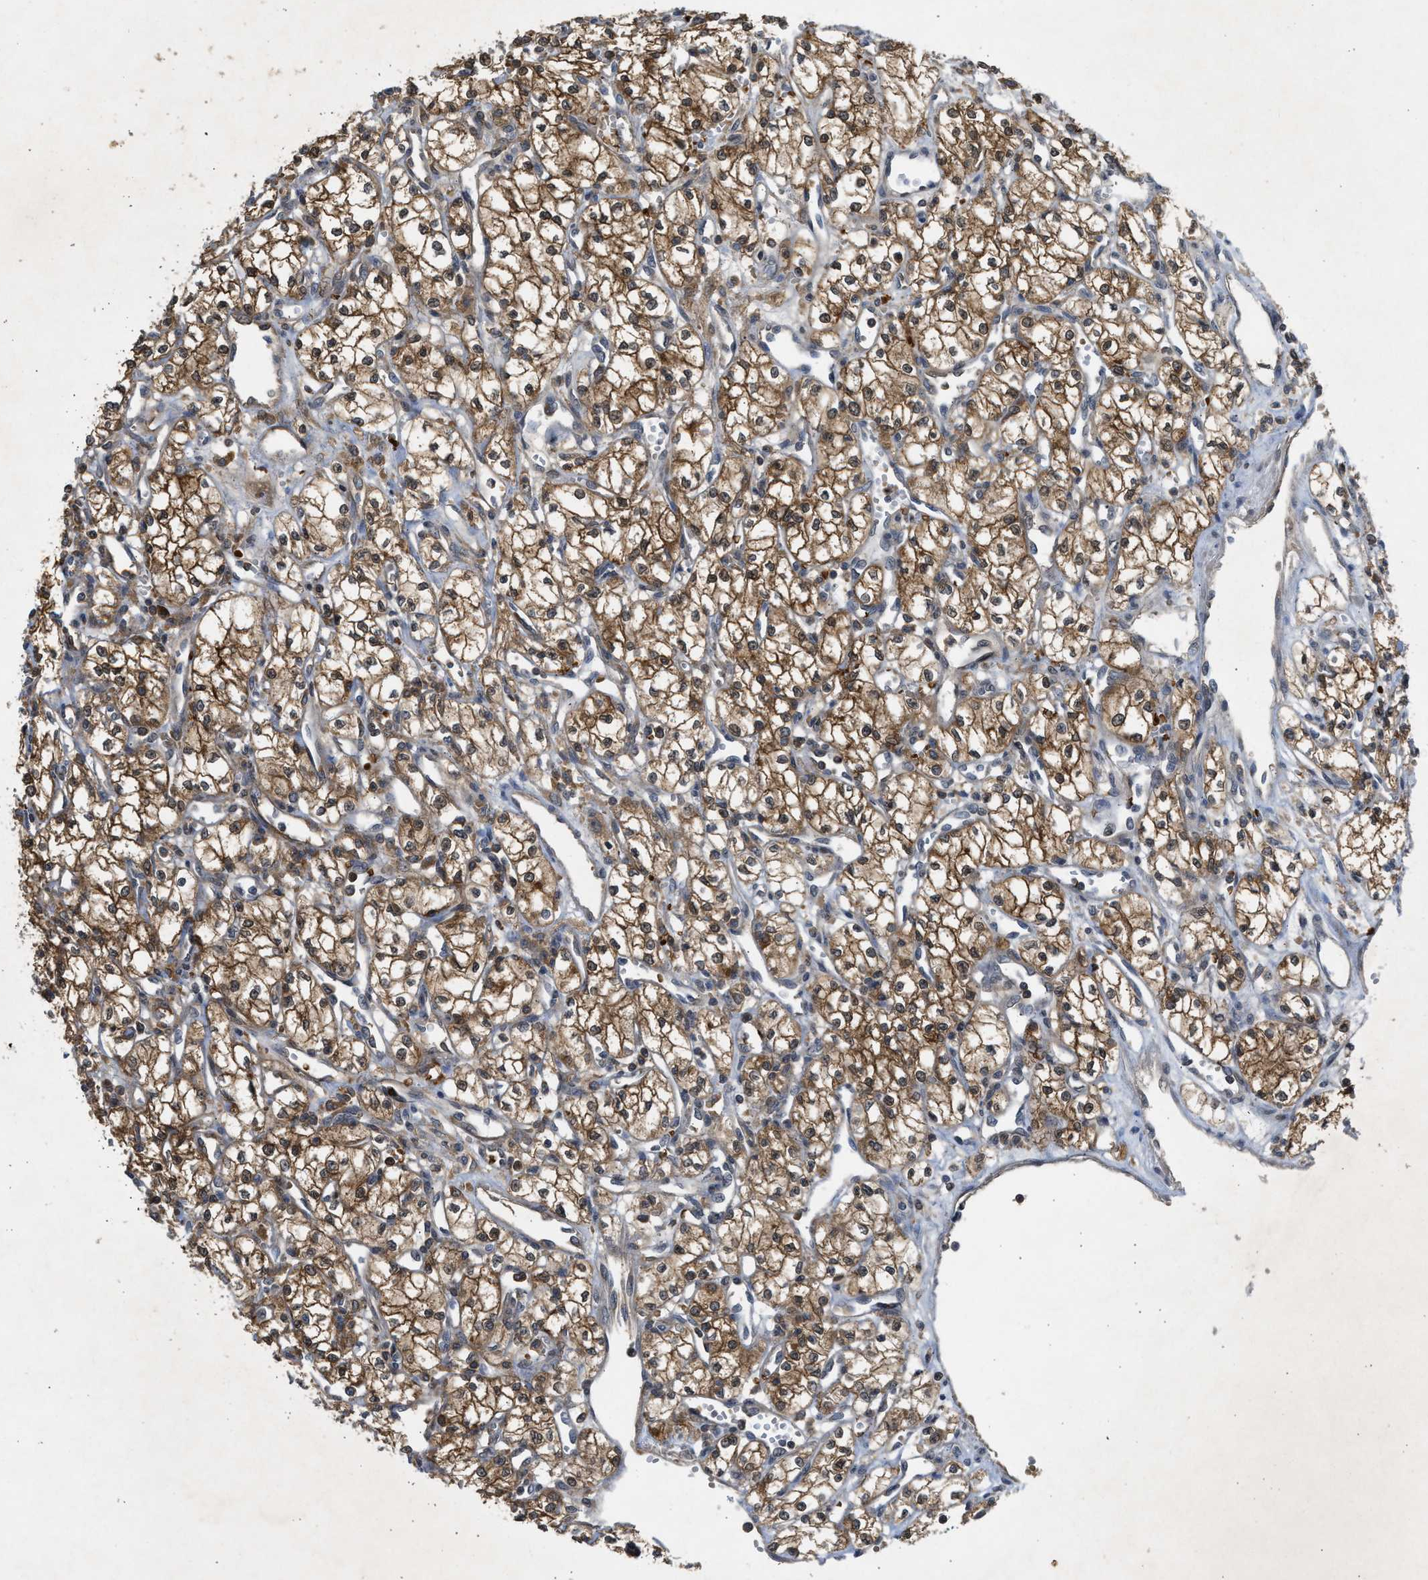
{"staining": {"intensity": "moderate", "quantity": ">75%", "location": "cytoplasmic/membranous"}, "tissue": "renal cancer", "cell_type": "Tumor cells", "image_type": "cancer", "snomed": [{"axis": "morphology", "description": "Adenocarcinoma, NOS"}, {"axis": "topography", "description": "Kidney"}], "caption": "Immunohistochemical staining of renal cancer (adenocarcinoma) displays medium levels of moderate cytoplasmic/membranous expression in approximately >75% of tumor cells.", "gene": "MAPK7", "patient": {"sex": "male", "age": 59}}